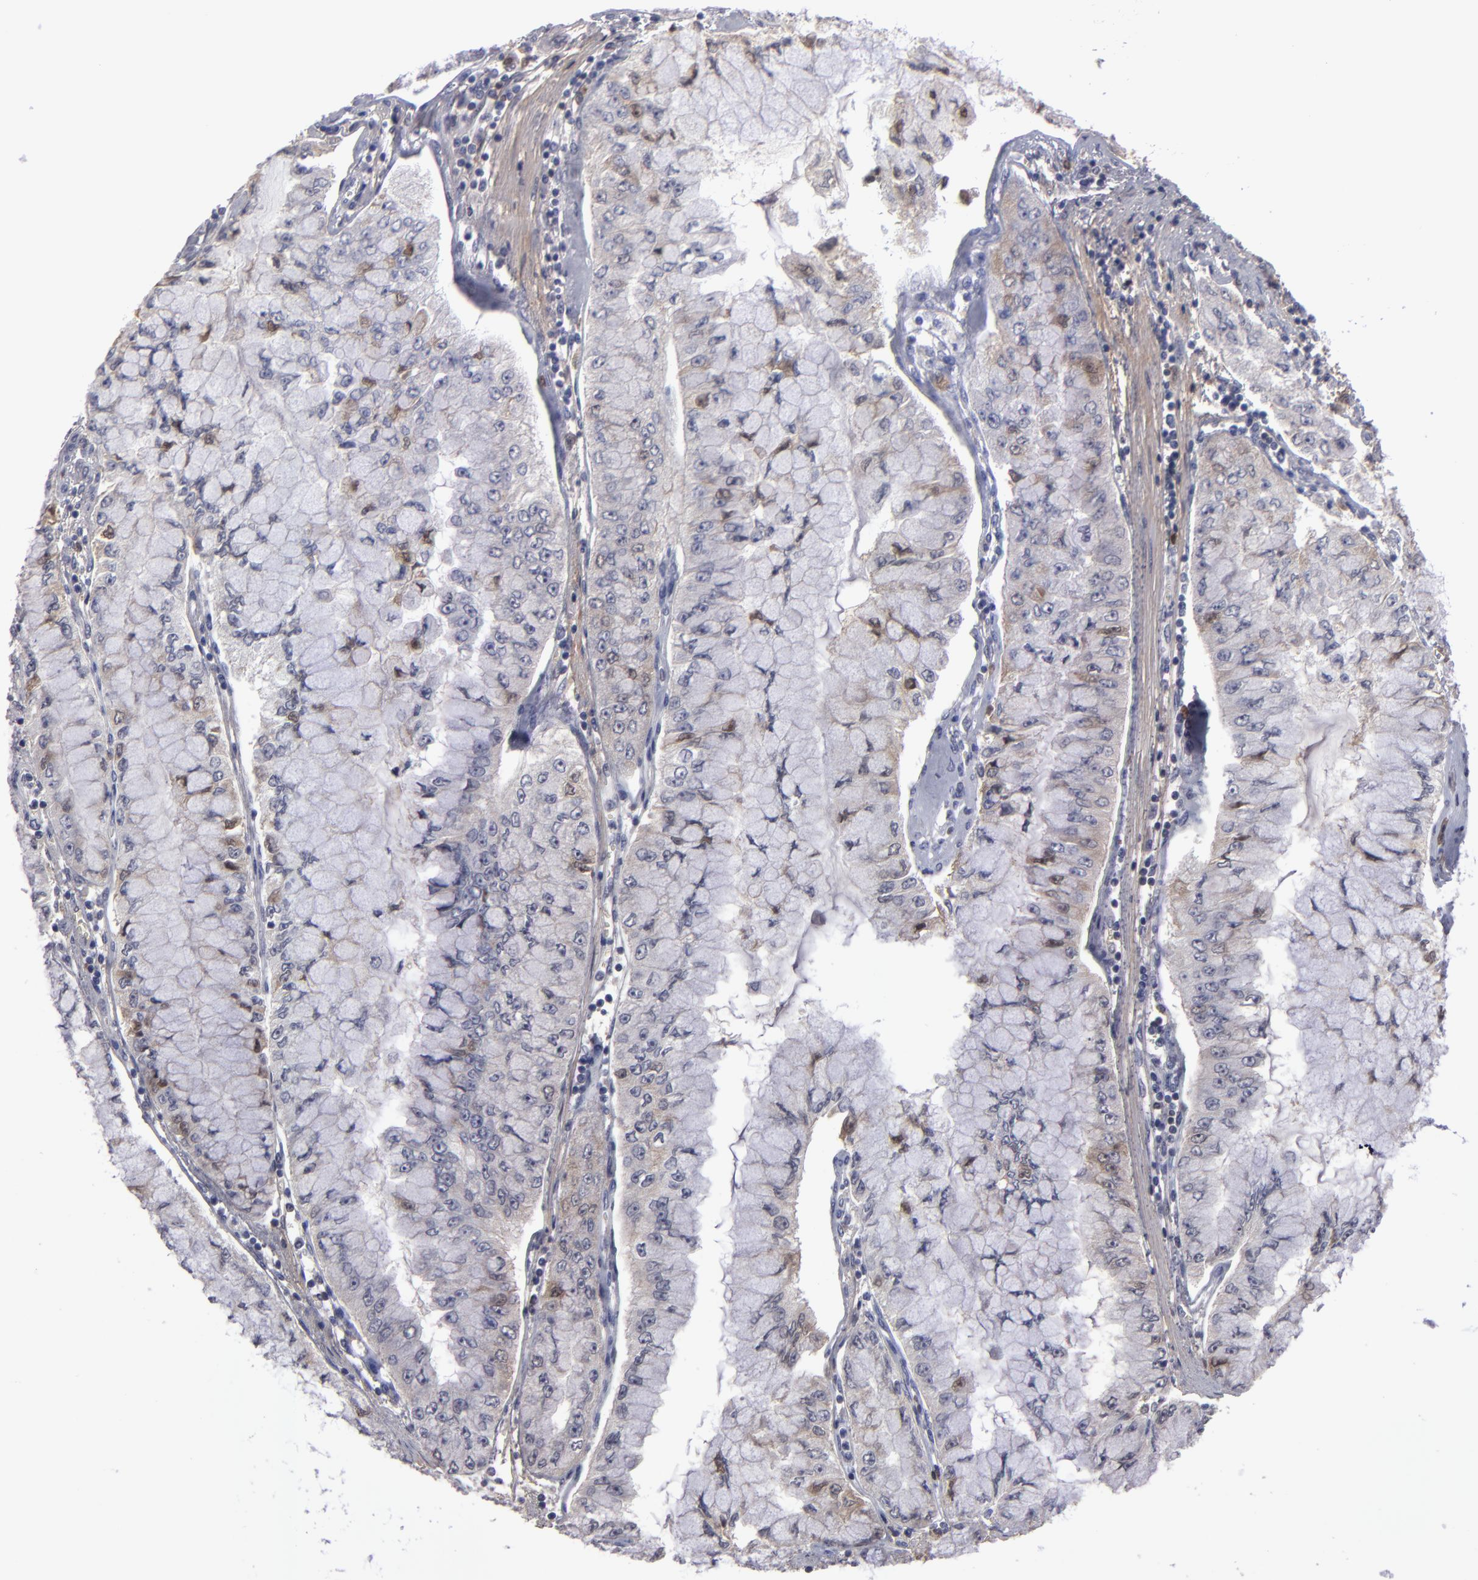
{"staining": {"intensity": "weak", "quantity": "25%-75%", "location": "cytoplasmic/membranous"}, "tissue": "liver cancer", "cell_type": "Tumor cells", "image_type": "cancer", "snomed": [{"axis": "morphology", "description": "Cholangiocarcinoma"}, {"axis": "topography", "description": "Liver"}], "caption": "Protein staining shows weak cytoplasmic/membranous staining in approximately 25%-75% of tumor cells in liver cholangiocarcinoma. (Stains: DAB in brown, nuclei in blue, Microscopy: brightfield microscopy at high magnification).", "gene": "ITIH4", "patient": {"sex": "female", "age": 79}}